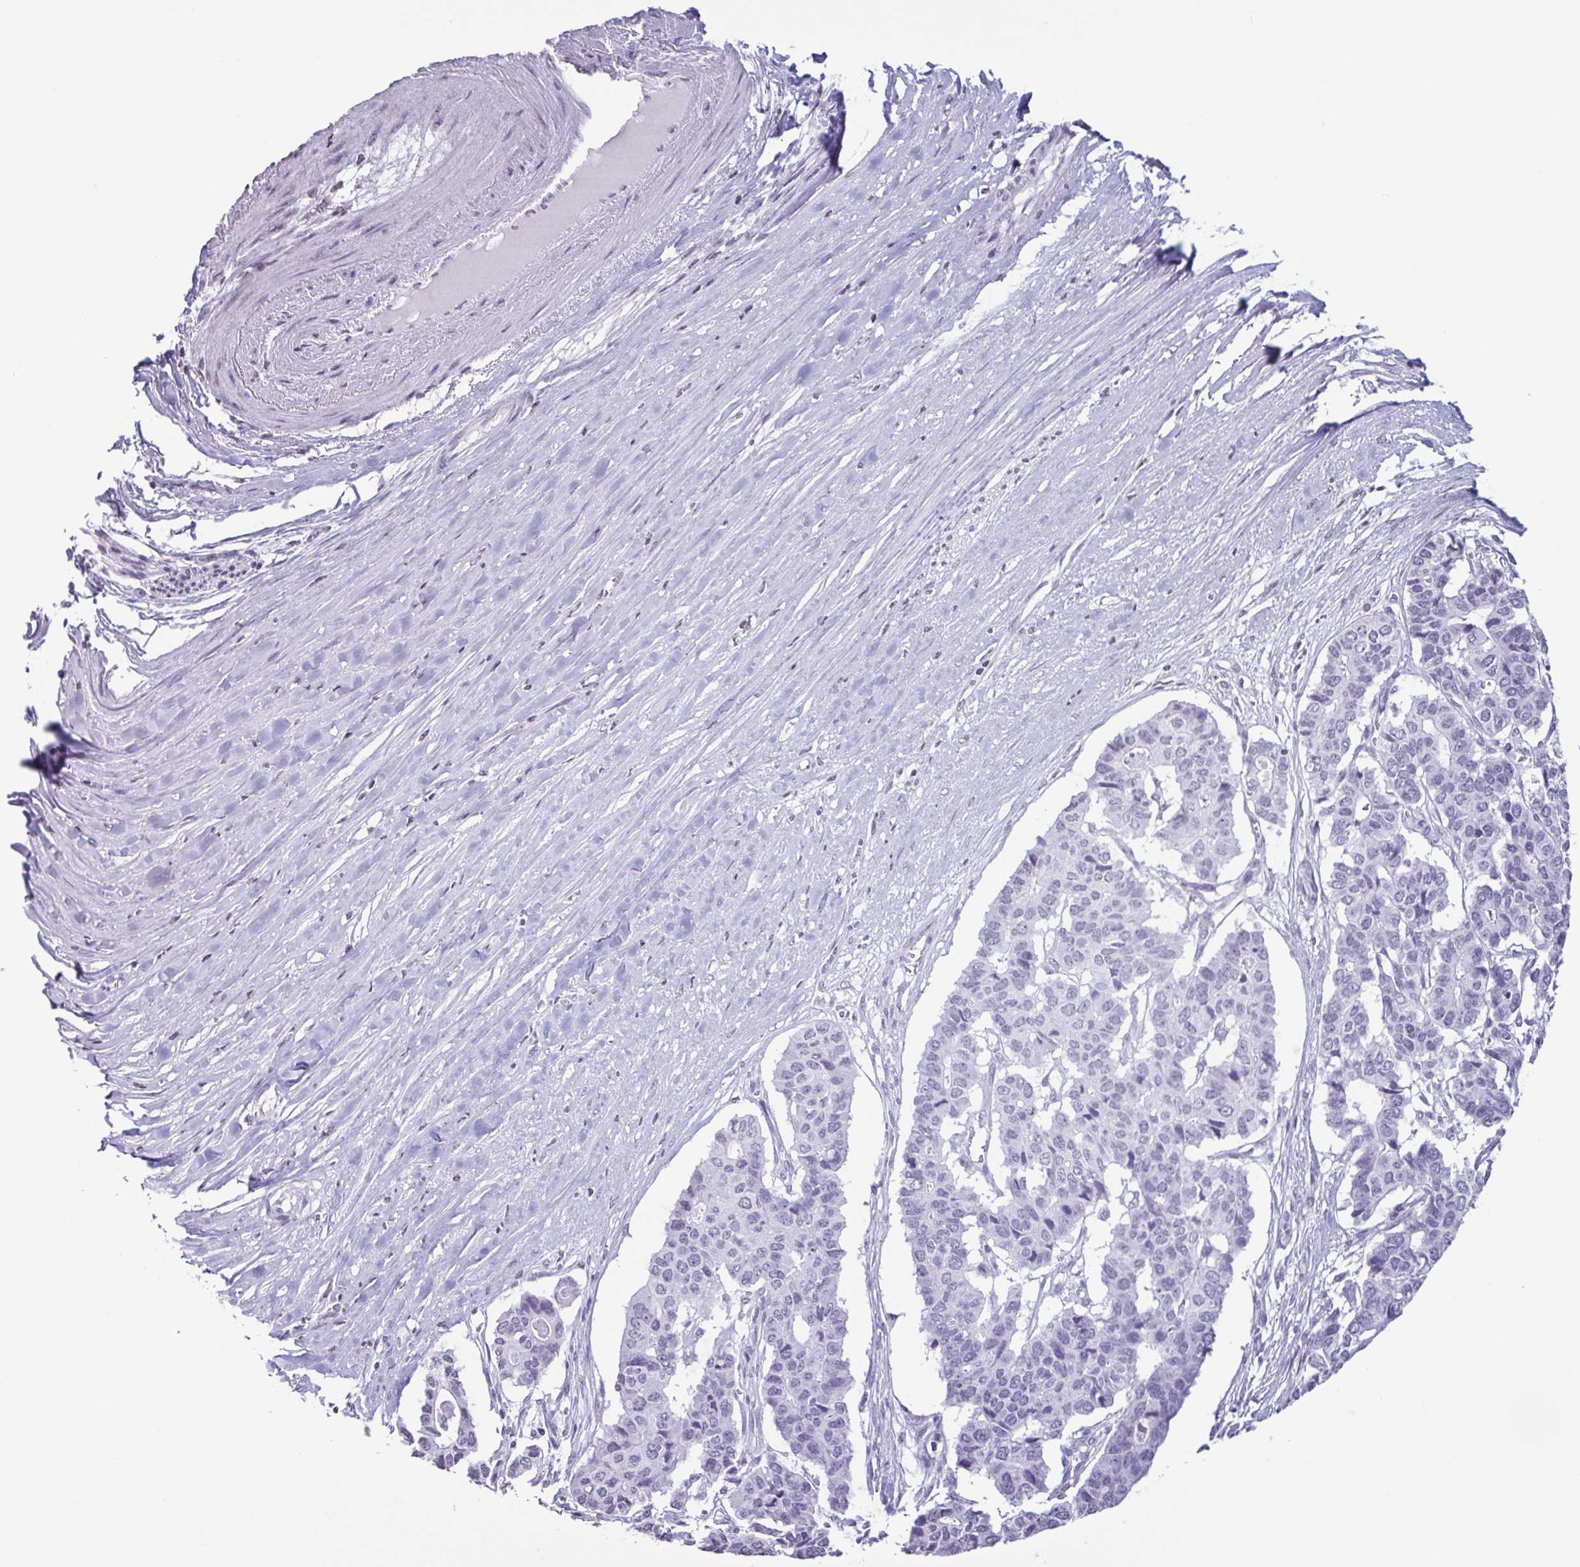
{"staining": {"intensity": "negative", "quantity": "none", "location": "none"}, "tissue": "pancreatic cancer", "cell_type": "Tumor cells", "image_type": "cancer", "snomed": [{"axis": "morphology", "description": "Adenocarcinoma, NOS"}, {"axis": "topography", "description": "Pancreas"}], "caption": "The immunohistochemistry (IHC) micrograph has no significant staining in tumor cells of pancreatic cancer tissue. The staining was performed using DAB to visualize the protein expression in brown, while the nuclei were stained in blue with hematoxylin (Magnification: 20x).", "gene": "VCY1B", "patient": {"sex": "male", "age": 50}}